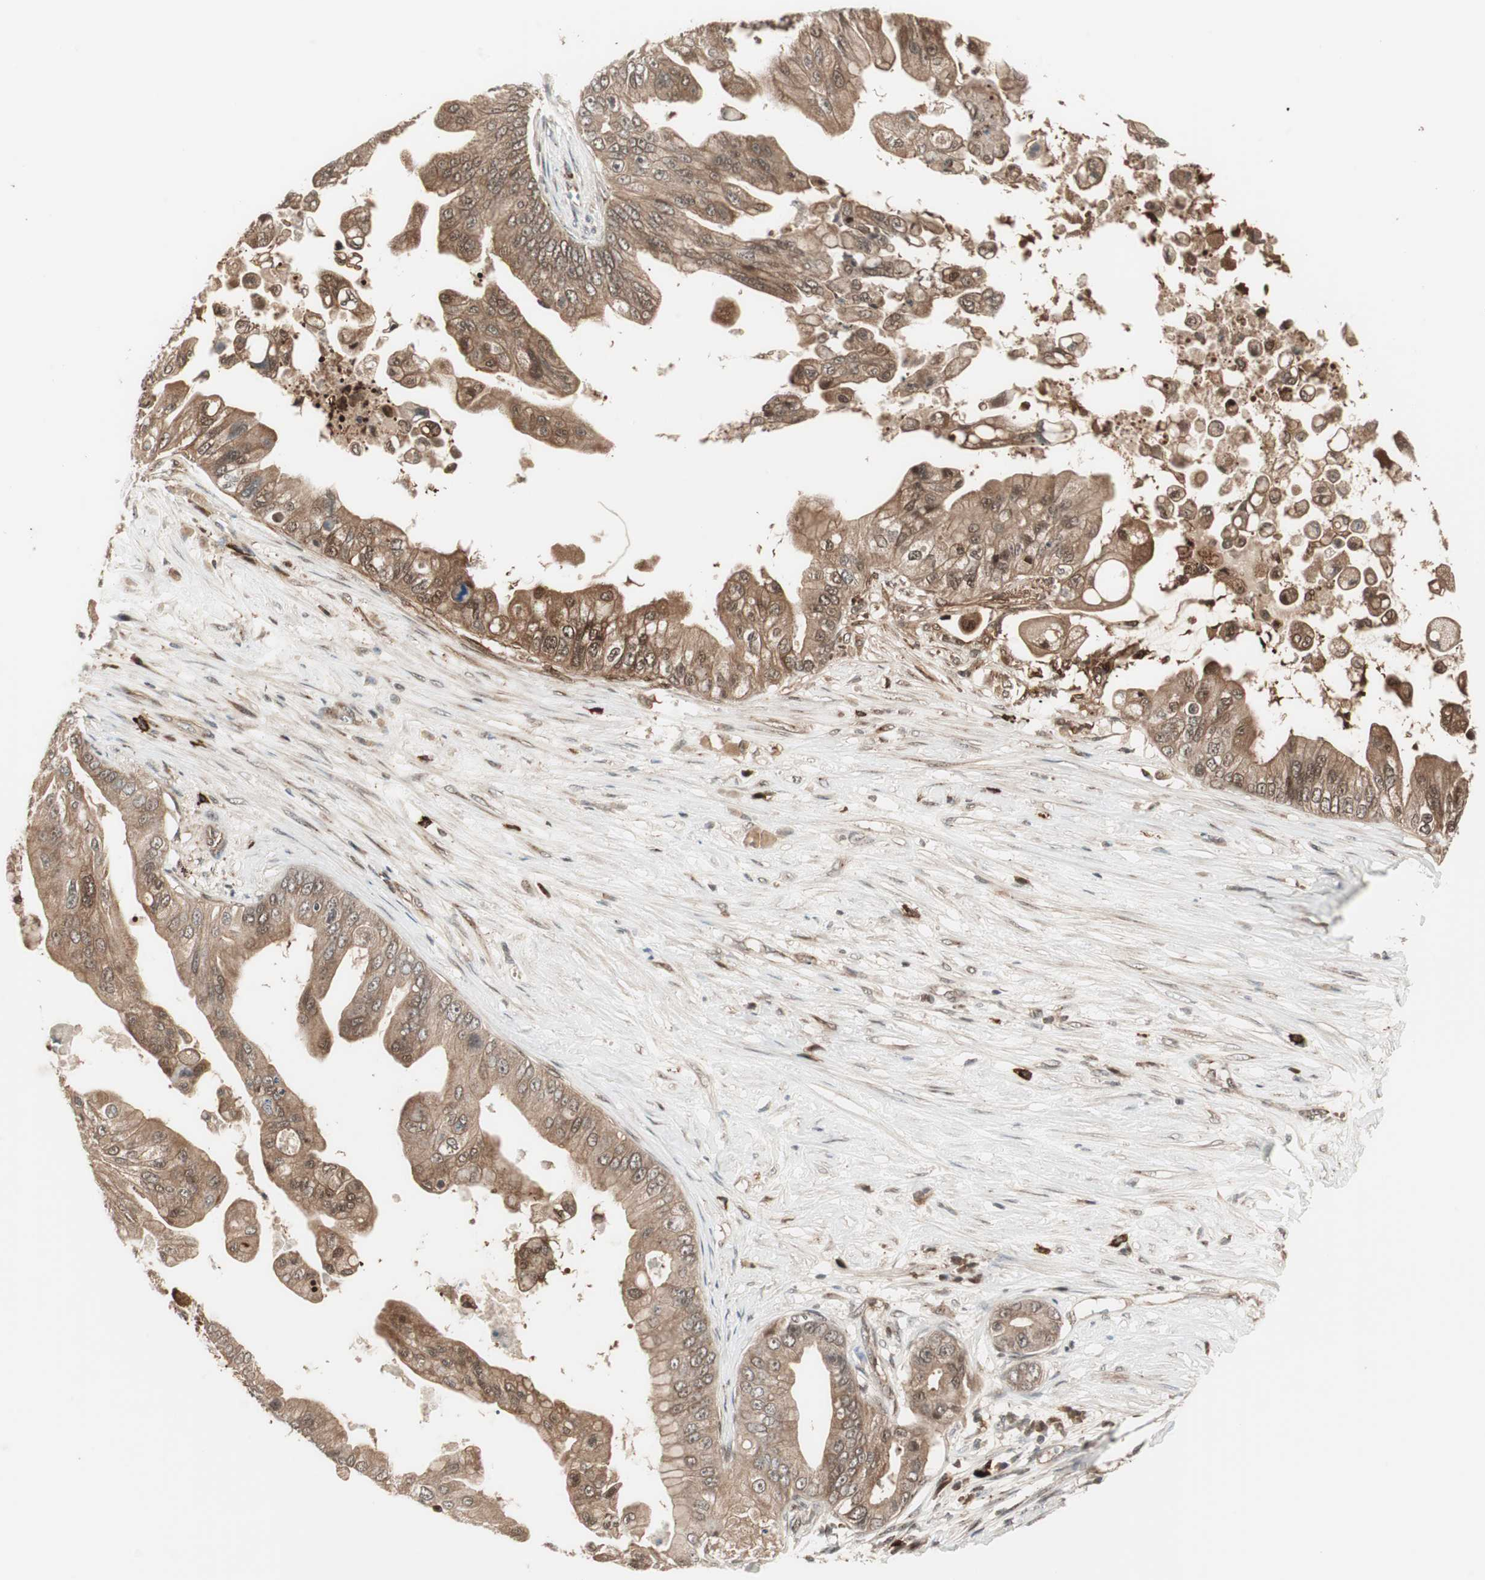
{"staining": {"intensity": "moderate", "quantity": ">75%", "location": "cytoplasmic/membranous,nuclear"}, "tissue": "pancreatic cancer", "cell_type": "Tumor cells", "image_type": "cancer", "snomed": [{"axis": "morphology", "description": "Adenocarcinoma, NOS"}, {"axis": "topography", "description": "Pancreas"}], "caption": "Immunohistochemical staining of human pancreatic cancer shows moderate cytoplasmic/membranous and nuclear protein positivity in approximately >75% of tumor cells. Nuclei are stained in blue.", "gene": "PRKG2", "patient": {"sex": "female", "age": 75}}